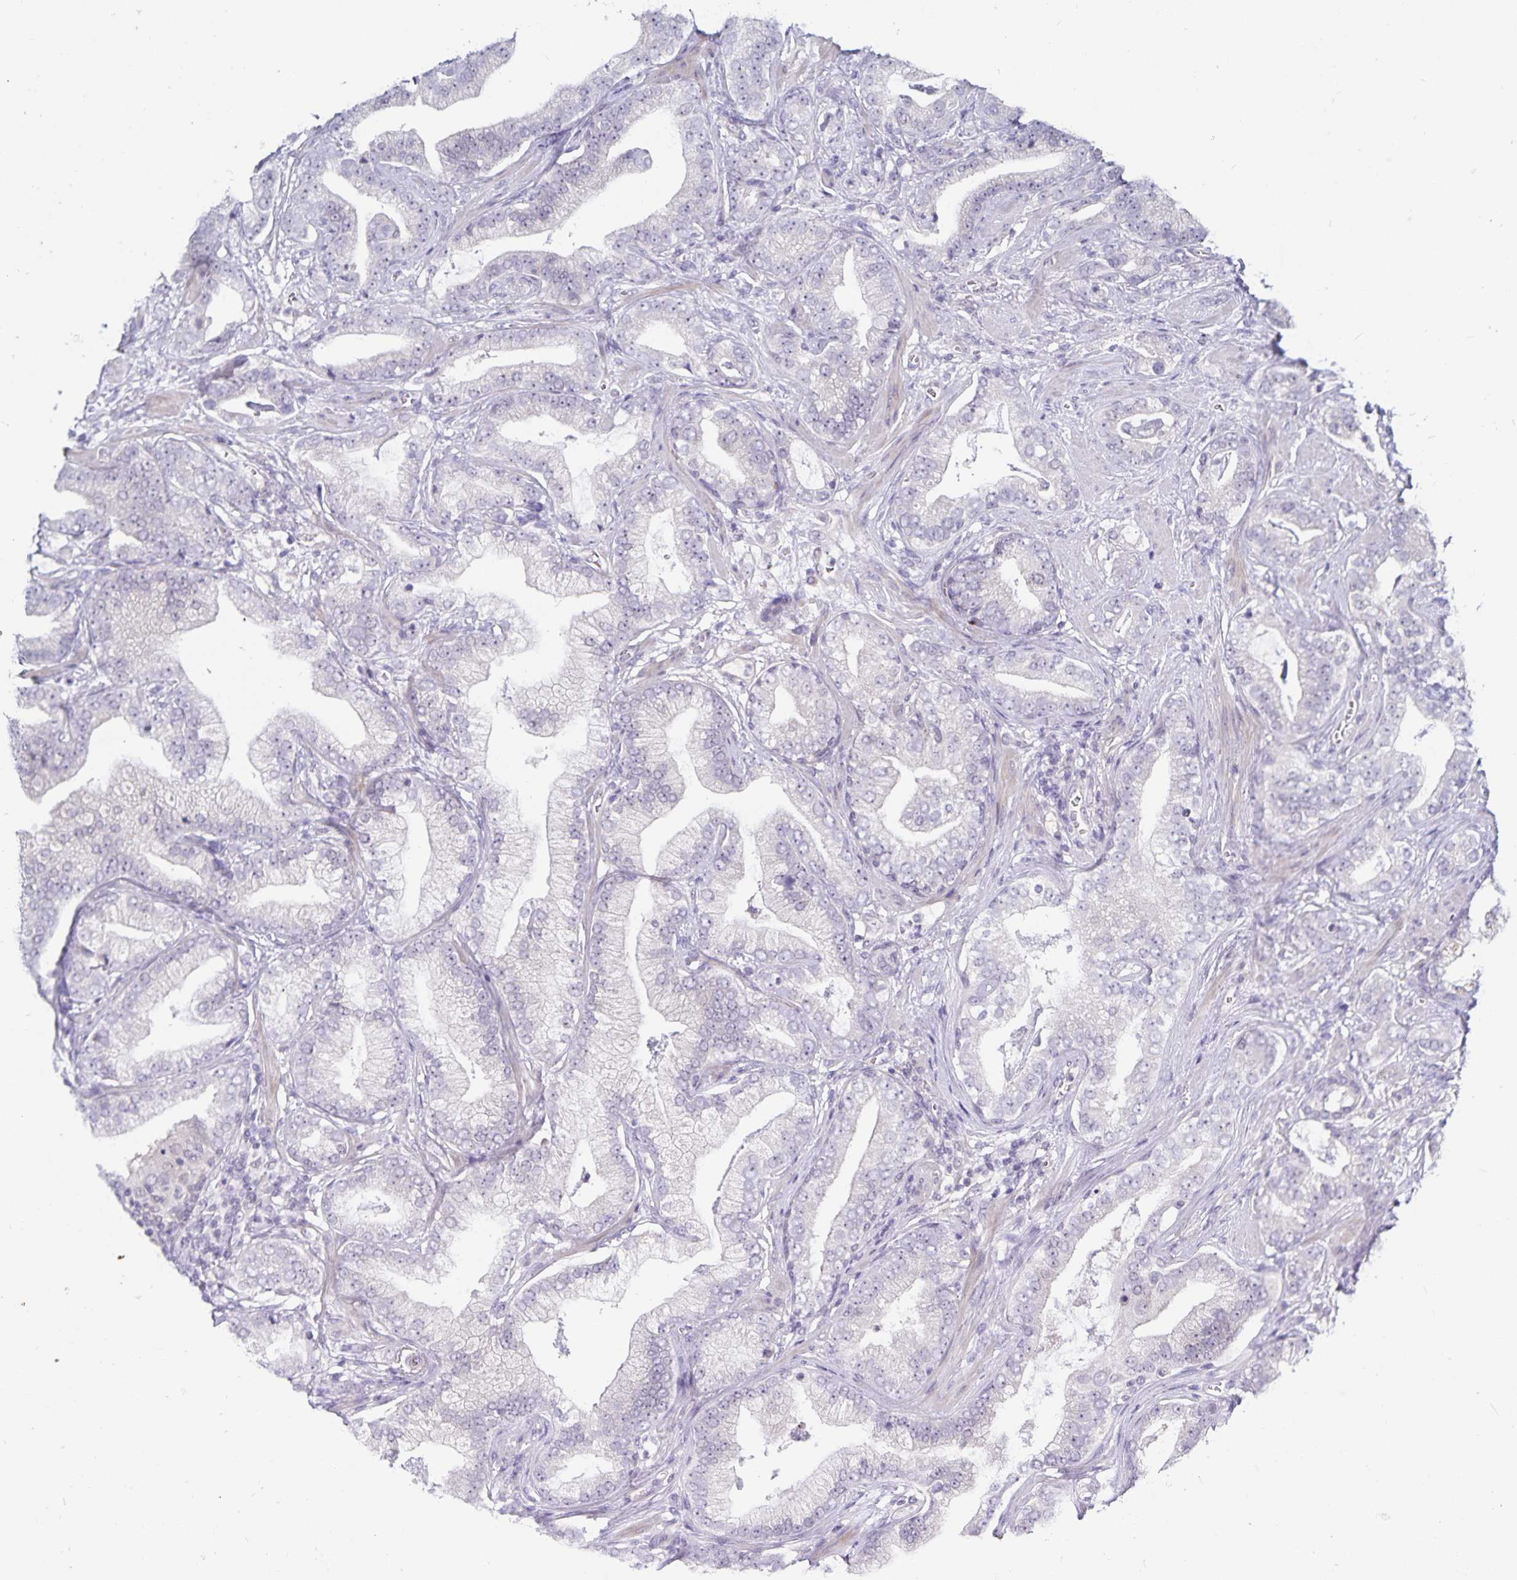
{"staining": {"intensity": "negative", "quantity": "none", "location": "none"}, "tissue": "prostate cancer", "cell_type": "Tumor cells", "image_type": "cancer", "snomed": [{"axis": "morphology", "description": "Adenocarcinoma, Low grade"}, {"axis": "topography", "description": "Prostate"}], "caption": "DAB immunohistochemical staining of human adenocarcinoma (low-grade) (prostate) displays no significant positivity in tumor cells.", "gene": "CDKN2B", "patient": {"sex": "male", "age": 62}}